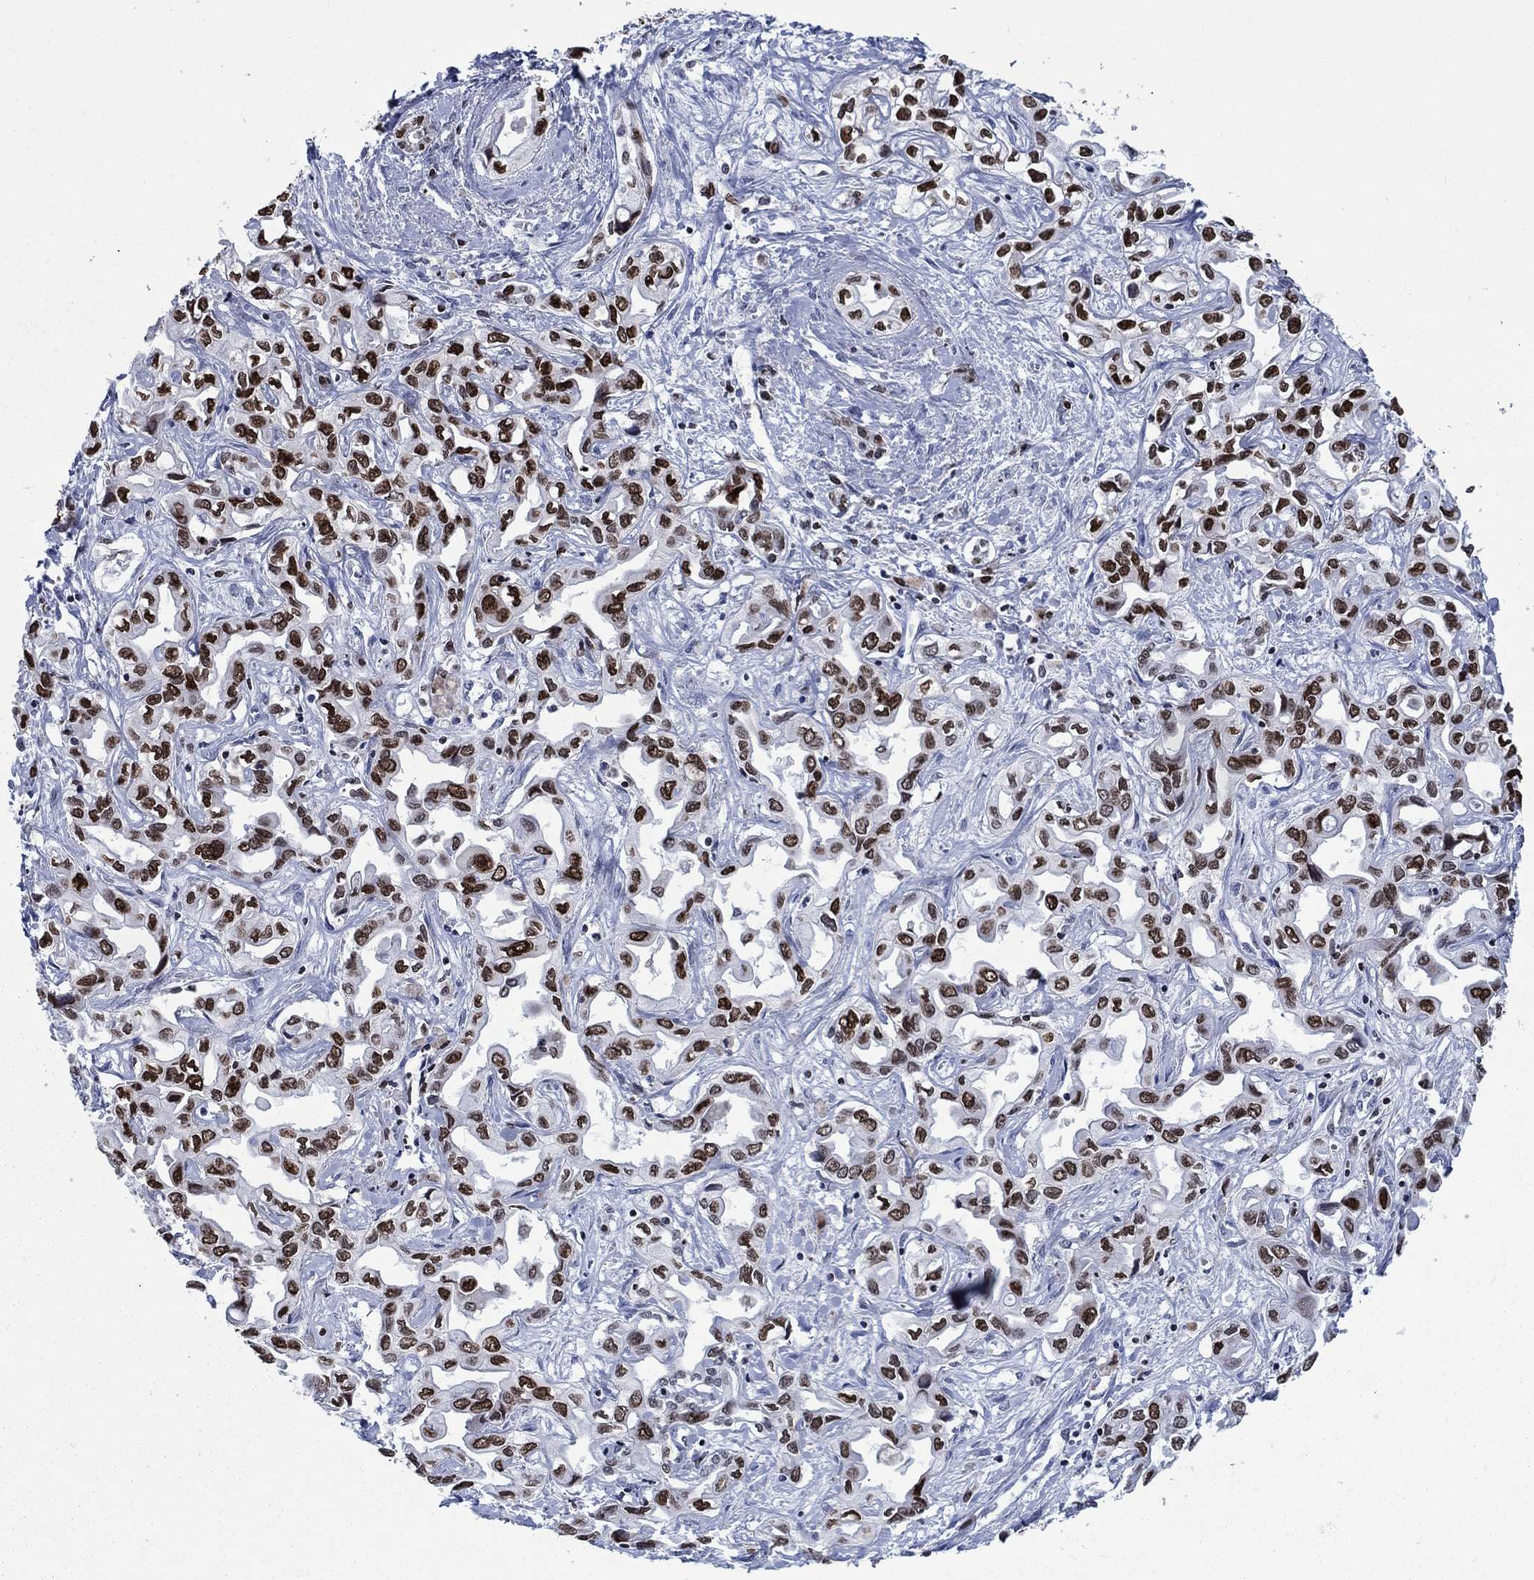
{"staining": {"intensity": "strong", "quantity": "25%-75%", "location": "nuclear"}, "tissue": "liver cancer", "cell_type": "Tumor cells", "image_type": "cancer", "snomed": [{"axis": "morphology", "description": "Cholangiocarcinoma"}, {"axis": "topography", "description": "Liver"}], "caption": "Immunohistochemistry (IHC) of liver cancer exhibits high levels of strong nuclear expression in about 25%-75% of tumor cells. The staining is performed using DAB brown chromogen to label protein expression. The nuclei are counter-stained blue using hematoxylin.", "gene": "HMGA1", "patient": {"sex": "female", "age": 64}}